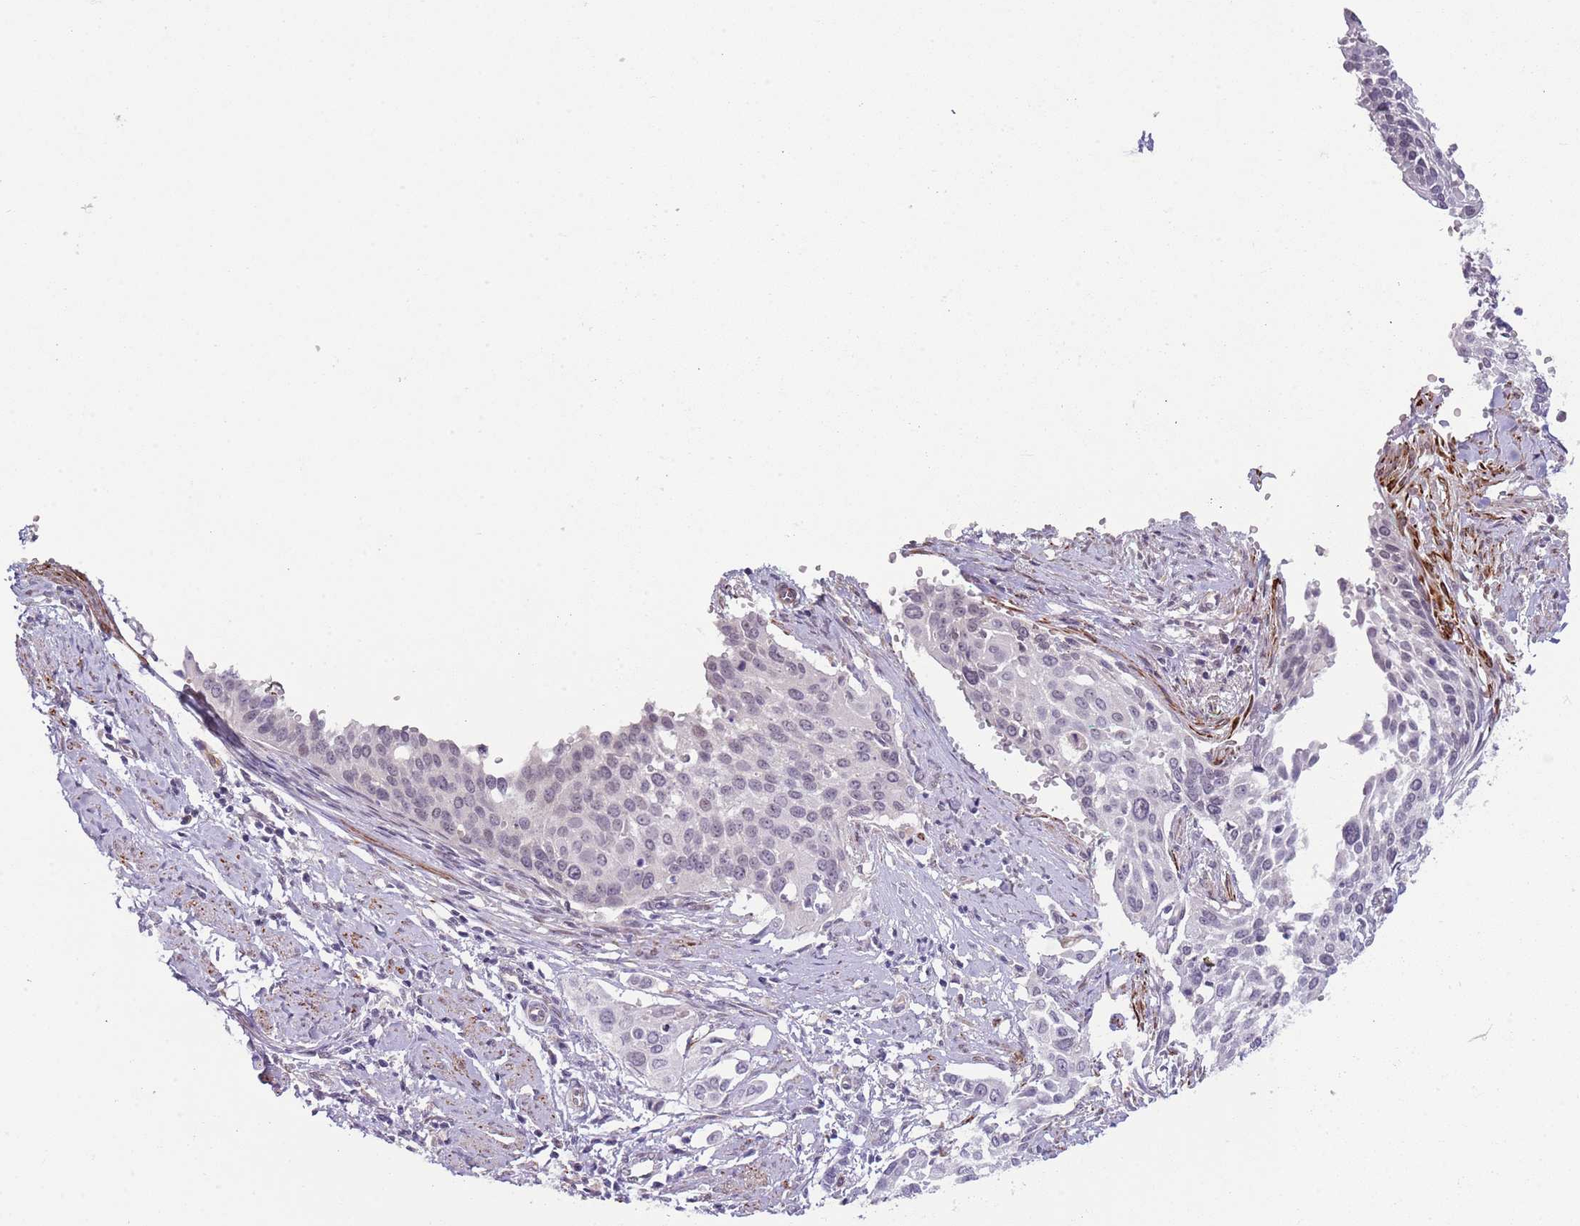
{"staining": {"intensity": "negative", "quantity": "none", "location": "none"}, "tissue": "cervical cancer", "cell_type": "Tumor cells", "image_type": "cancer", "snomed": [{"axis": "morphology", "description": "Squamous cell carcinoma, NOS"}, {"axis": "topography", "description": "Cervix"}], "caption": "DAB (3,3'-diaminobenzidine) immunohistochemical staining of human cervical cancer reveals no significant positivity in tumor cells. (DAB IHC visualized using brightfield microscopy, high magnification).", "gene": "NBPF3", "patient": {"sex": "female", "age": 44}}